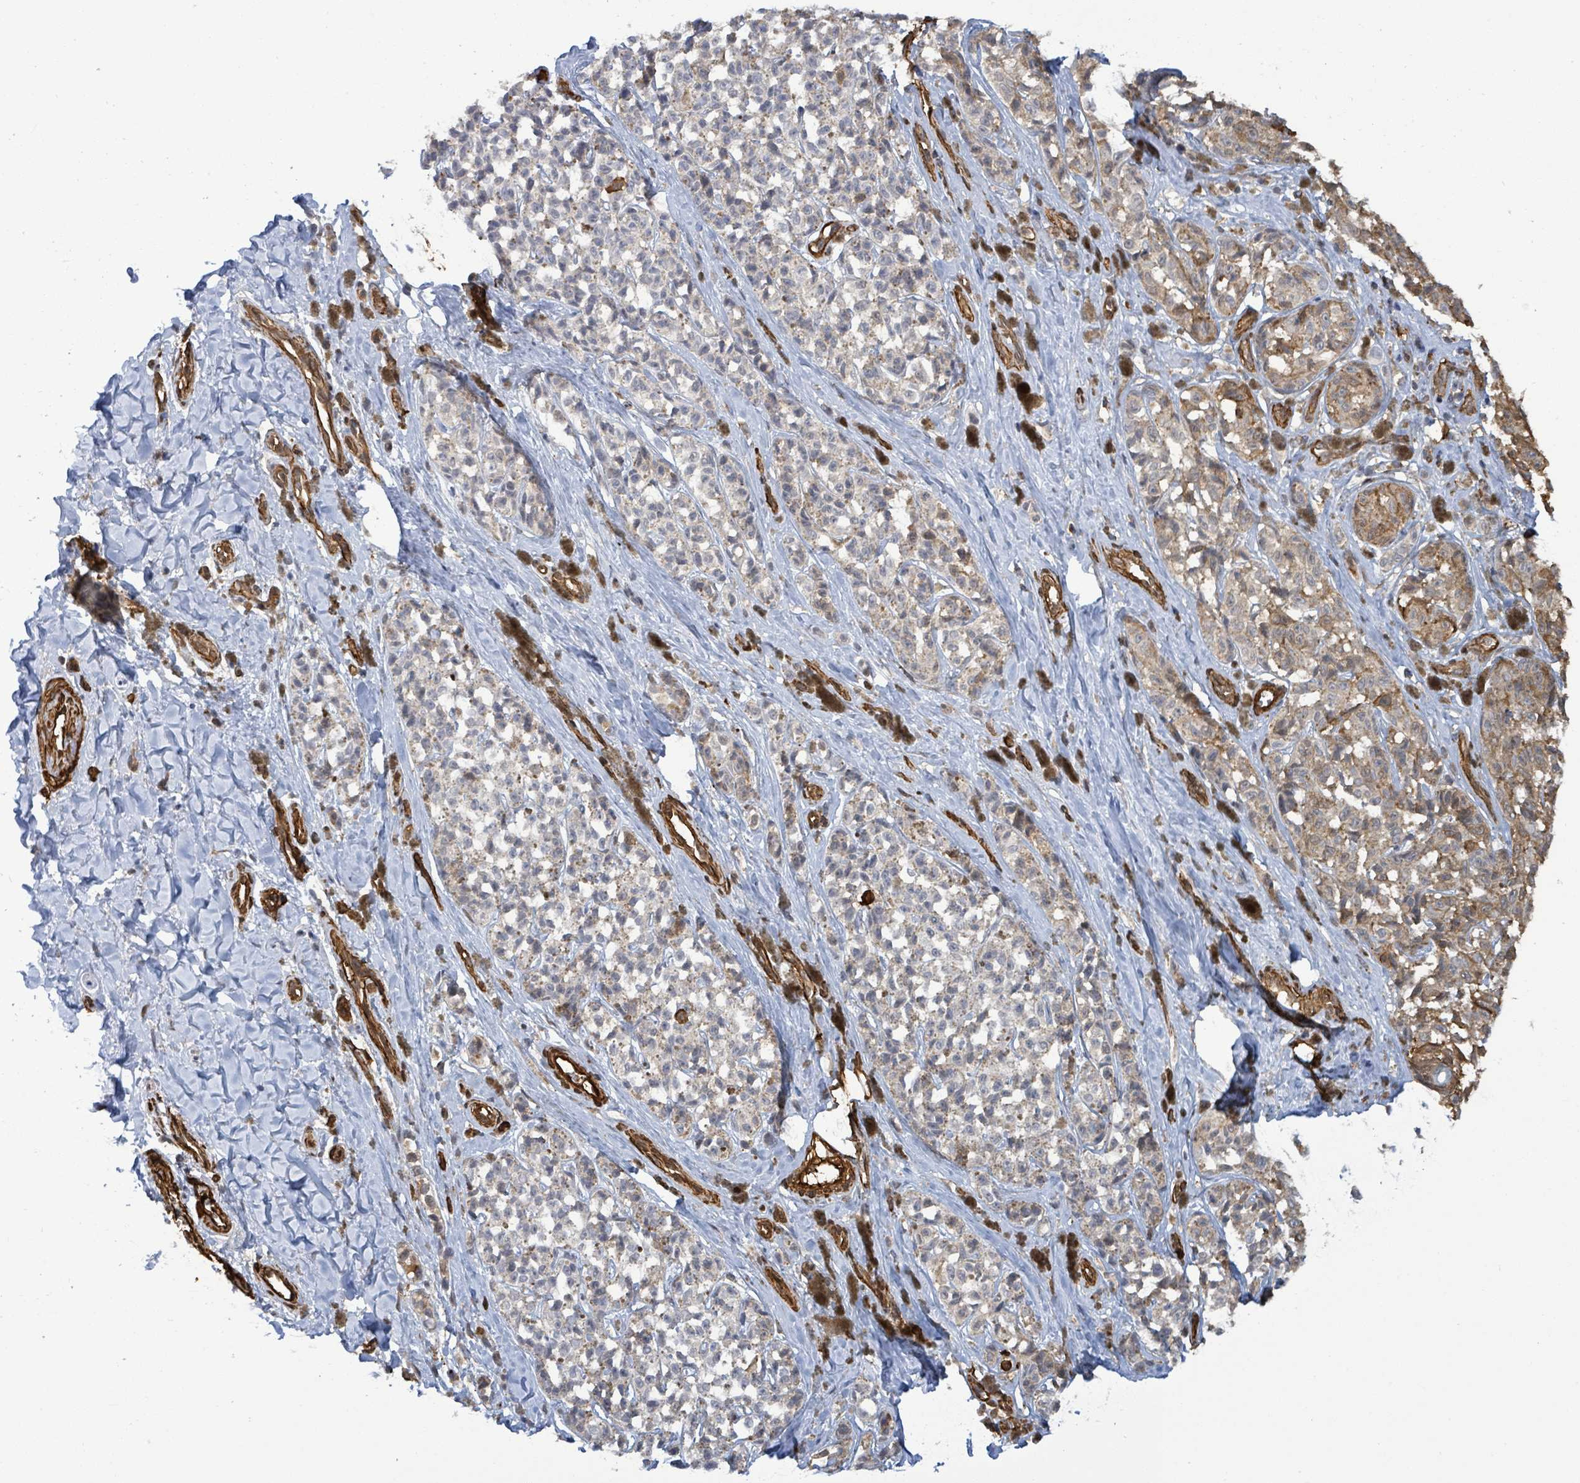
{"staining": {"intensity": "weak", "quantity": "<25%", "location": "cytoplasmic/membranous"}, "tissue": "melanoma", "cell_type": "Tumor cells", "image_type": "cancer", "snomed": [{"axis": "morphology", "description": "Malignant melanoma, NOS"}, {"axis": "topography", "description": "Skin"}], "caption": "Tumor cells show no significant staining in malignant melanoma.", "gene": "PRKRIP1", "patient": {"sex": "female", "age": 65}}